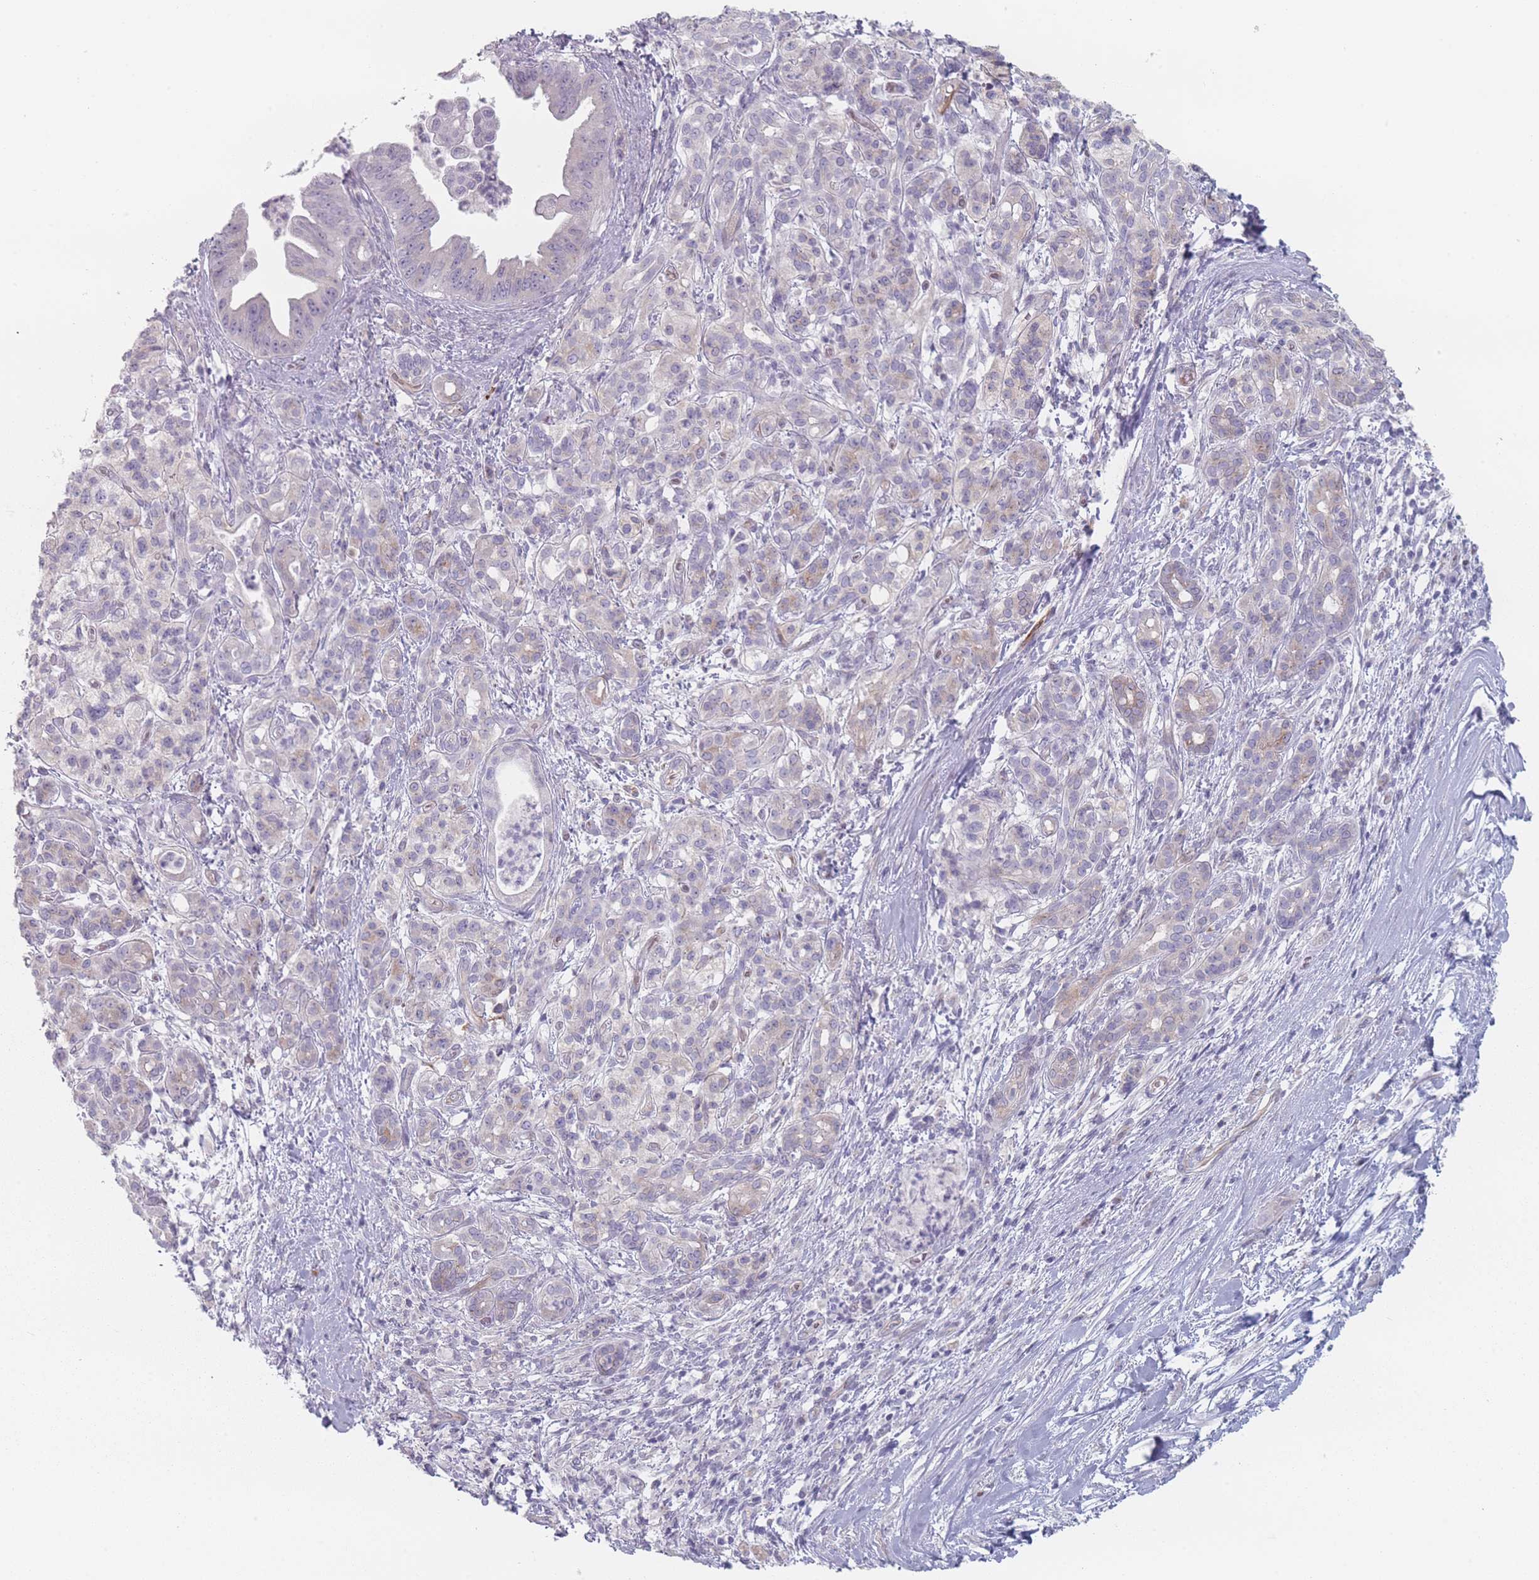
{"staining": {"intensity": "negative", "quantity": "none", "location": "none"}, "tissue": "pancreatic cancer", "cell_type": "Tumor cells", "image_type": "cancer", "snomed": [{"axis": "morphology", "description": "Adenocarcinoma, NOS"}, {"axis": "topography", "description": "Pancreas"}], "caption": "There is no significant staining in tumor cells of adenocarcinoma (pancreatic). (IHC, brightfield microscopy, high magnification).", "gene": "RNF4", "patient": {"sex": "male", "age": 58}}